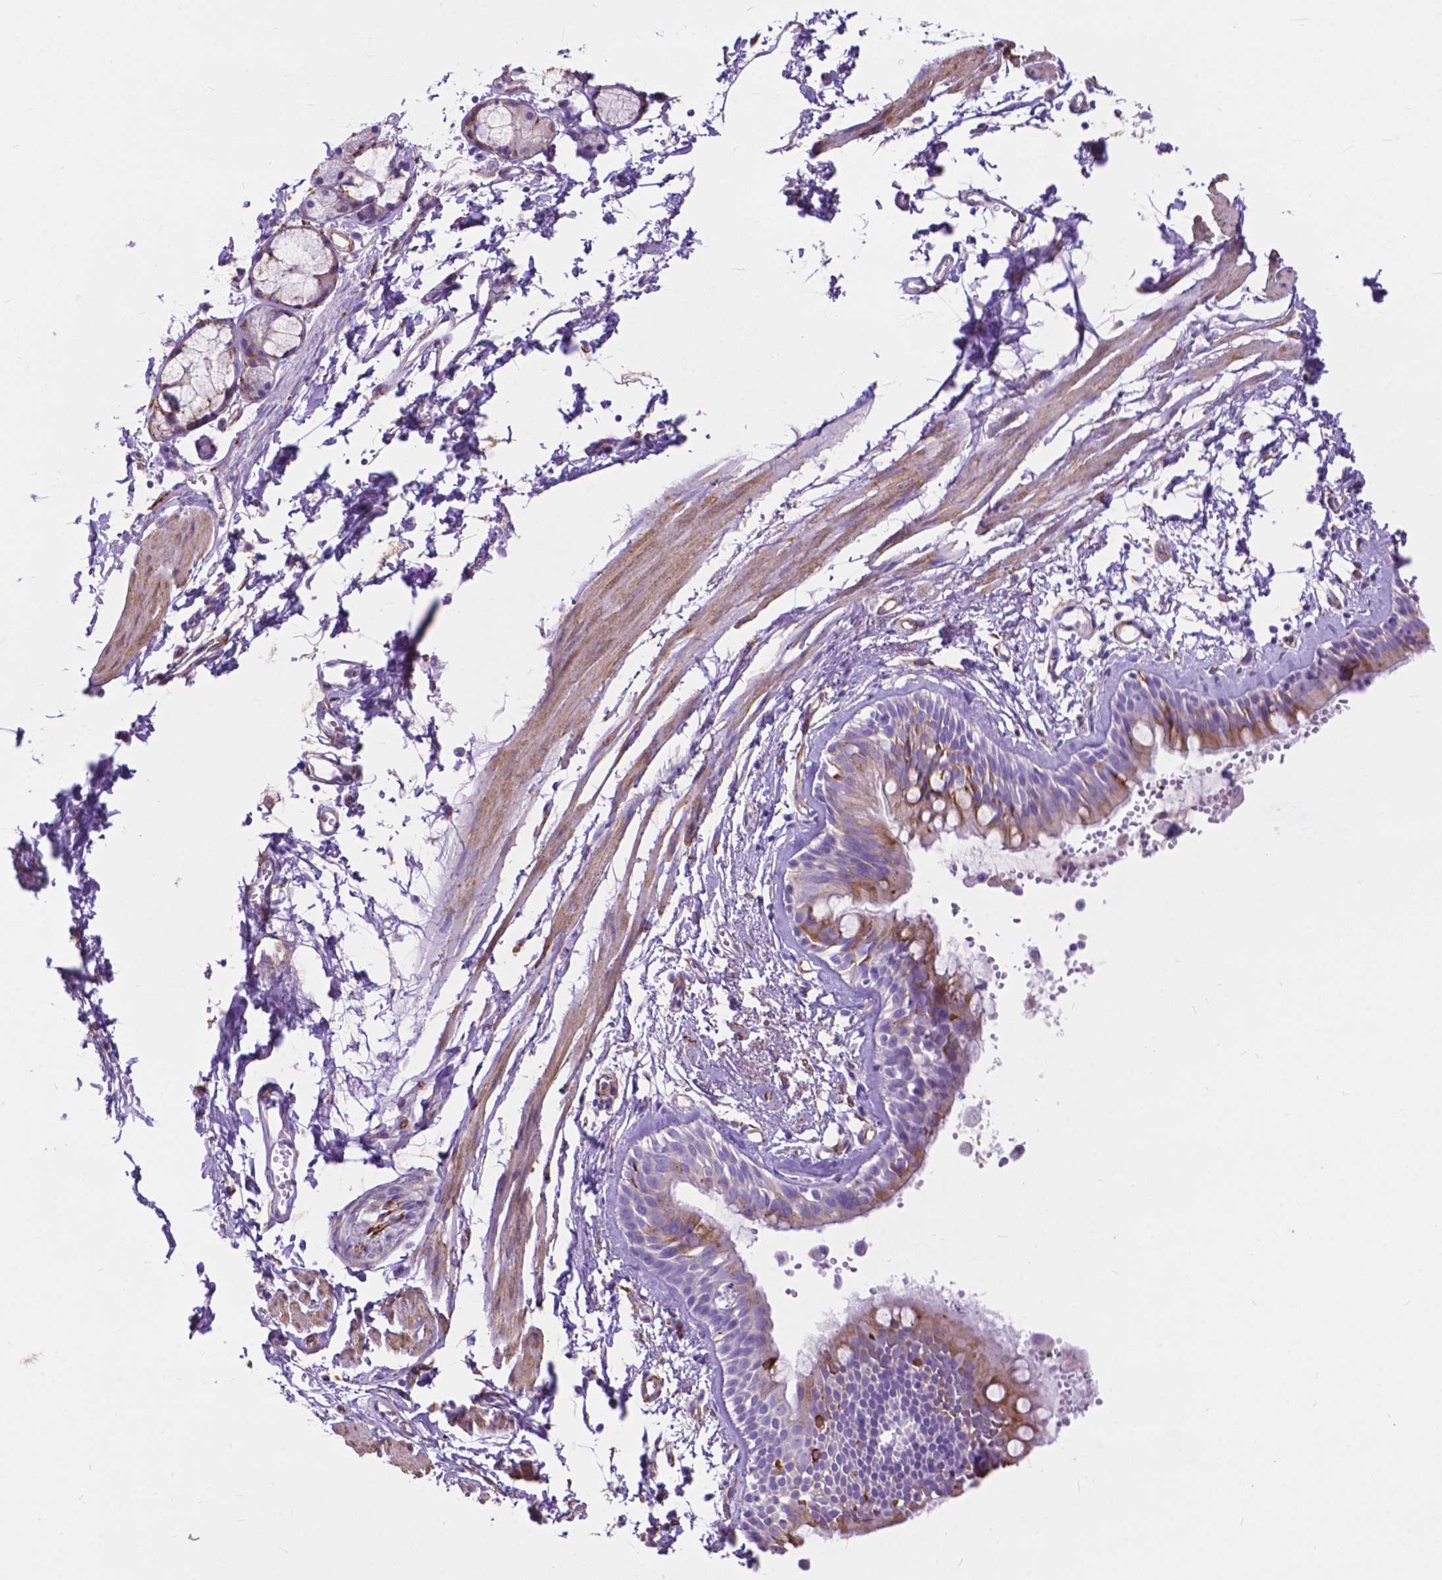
{"staining": {"intensity": "weak", "quantity": "25%-75%", "location": "cytoplasmic/membranous"}, "tissue": "bronchus", "cell_type": "Respiratory epithelial cells", "image_type": "normal", "snomed": [{"axis": "morphology", "description": "Normal tissue, NOS"}, {"axis": "topography", "description": "Cartilage tissue"}, {"axis": "topography", "description": "Bronchus"}], "caption": "Respiratory epithelial cells display low levels of weak cytoplasmic/membranous staining in approximately 25%-75% of cells in benign bronchus. Using DAB (3,3'-diaminobenzidine) (brown) and hematoxylin (blue) stains, captured at high magnification using brightfield microscopy.", "gene": "PCDHA12", "patient": {"sex": "female", "age": 59}}